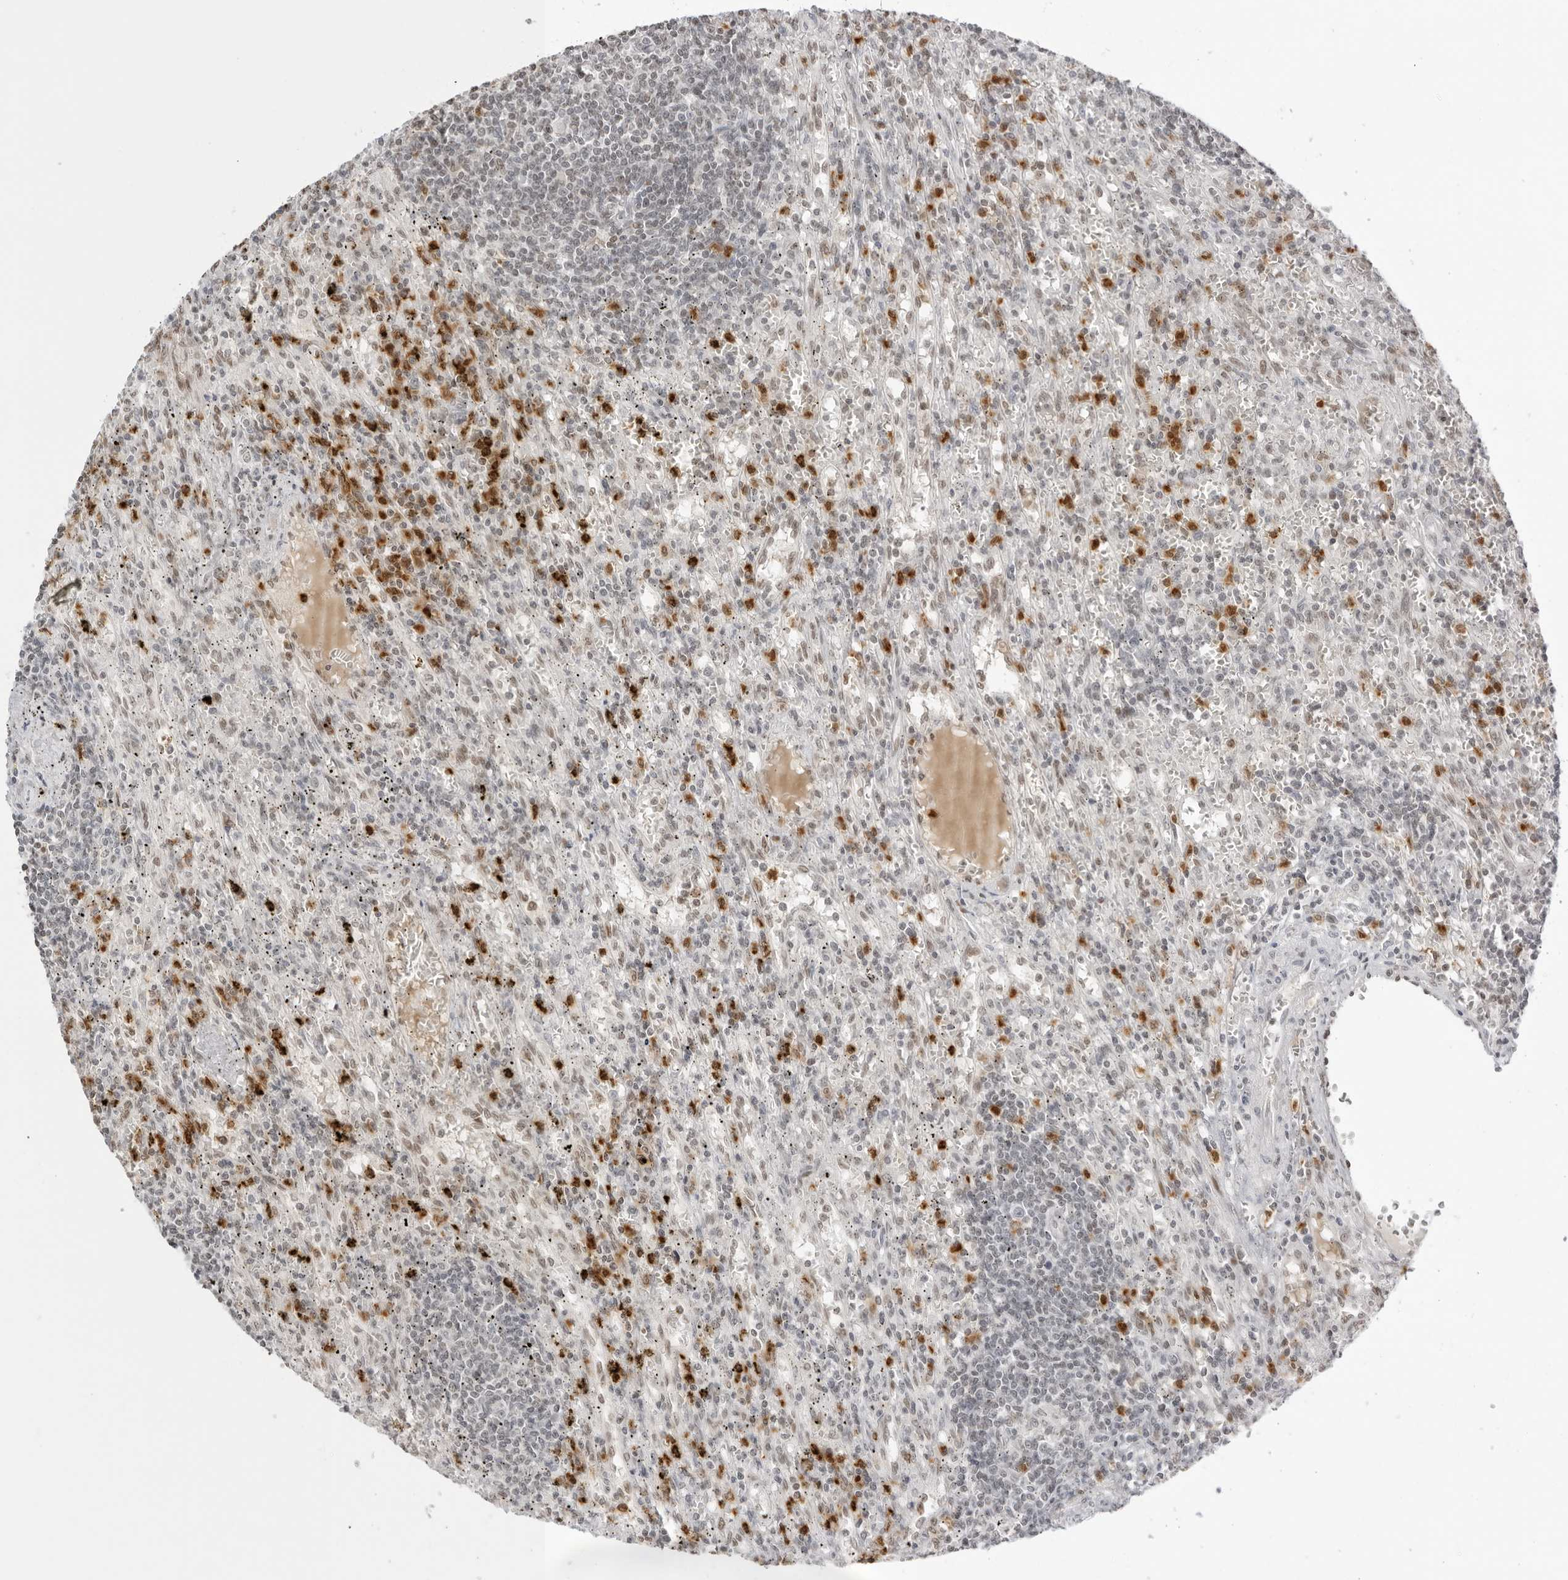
{"staining": {"intensity": "negative", "quantity": "none", "location": "none"}, "tissue": "lymphoma", "cell_type": "Tumor cells", "image_type": "cancer", "snomed": [{"axis": "morphology", "description": "Malignant lymphoma, non-Hodgkin's type, Low grade"}, {"axis": "topography", "description": "Spleen"}], "caption": "A histopathology image of human low-grade malignant lymphoma, non-Hodgkin's type is negative for staining in tumor cells.", "gene": "RNF146", "patient": {"sex": "male", "age": 76}}